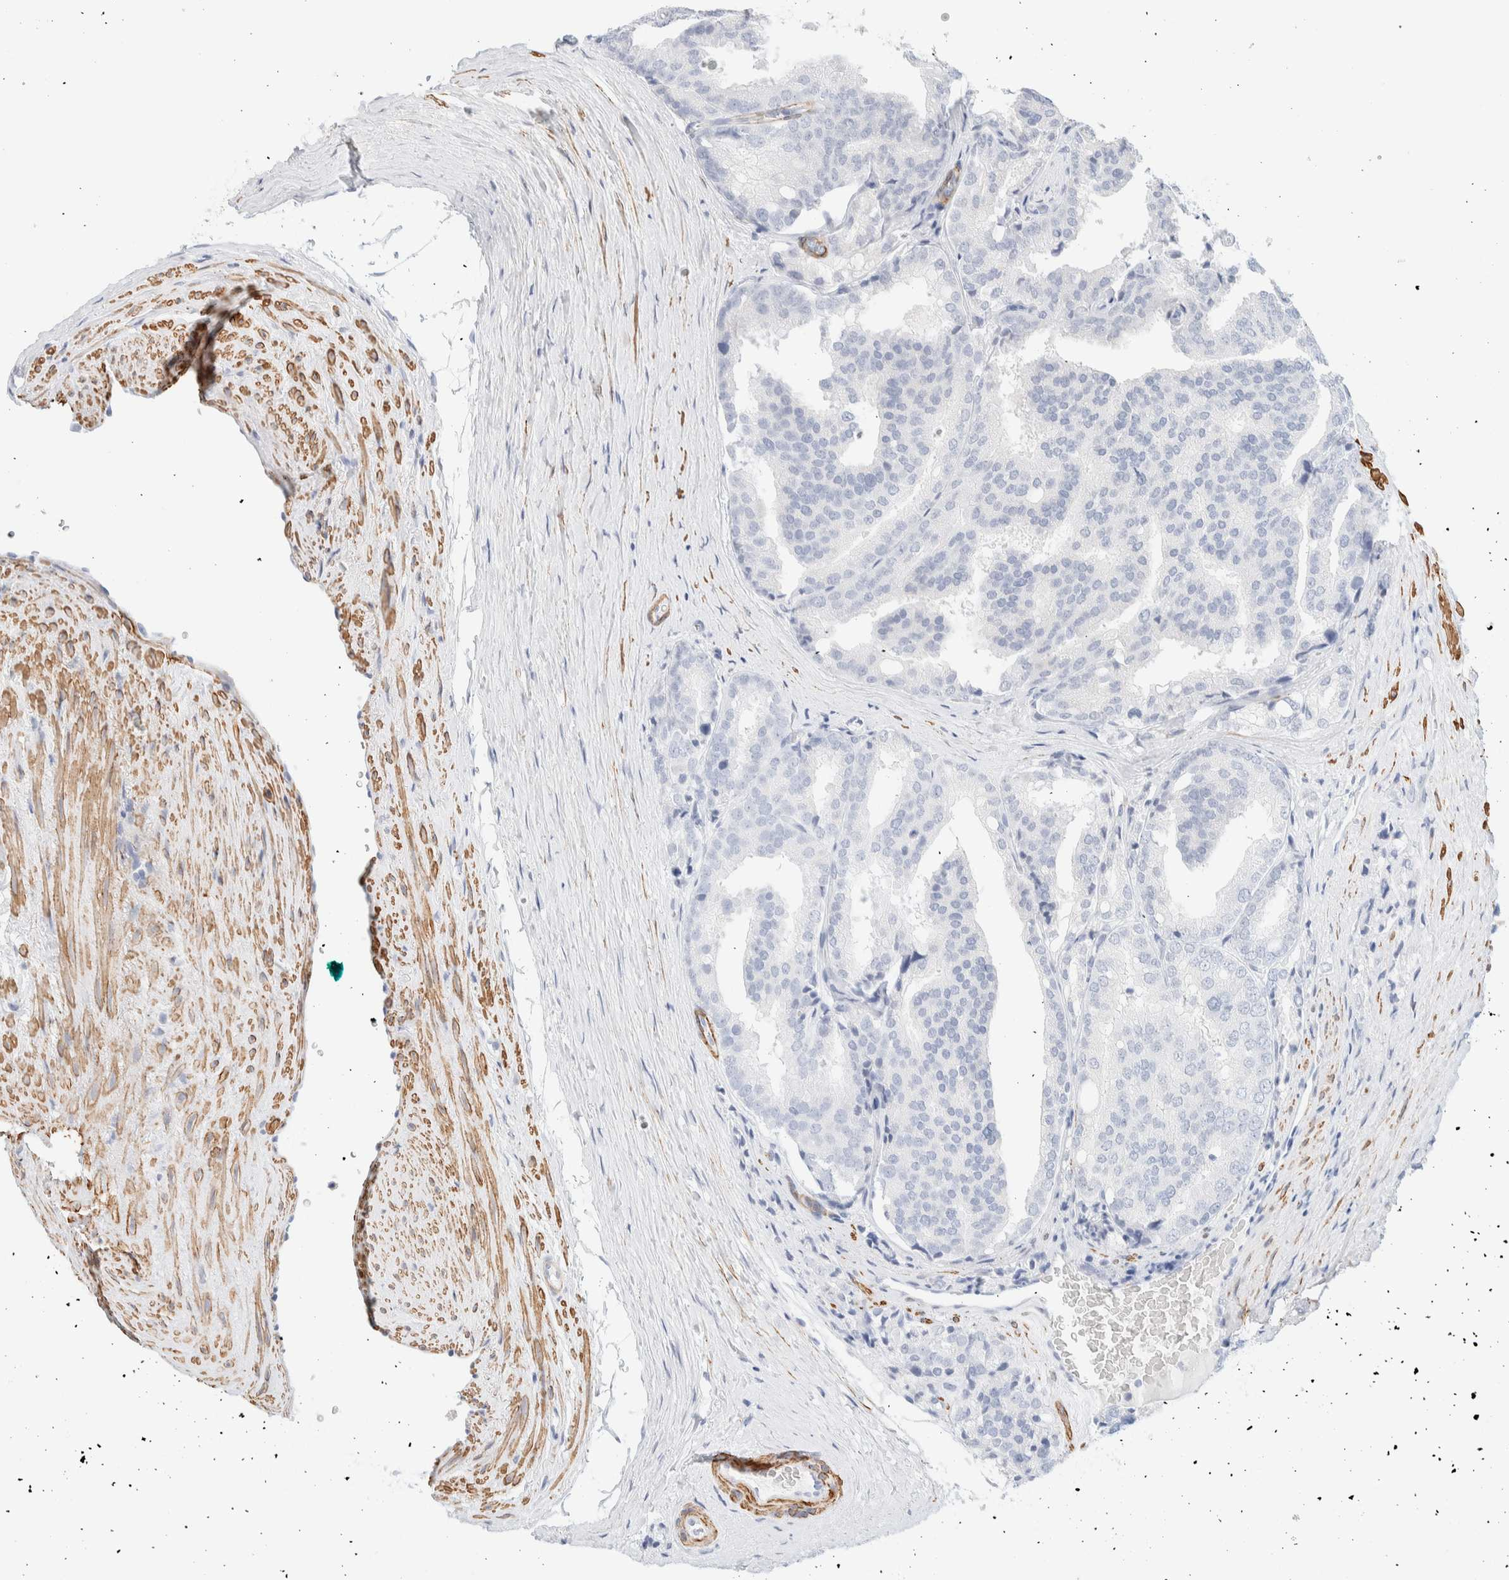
{"staining": {"intensity": "negative", "quantity": "none", "location": "none"}, "tissue": "prostate cancer", "cell_type": "Tumor cells", "image_type": "cancer", "snomed": [{"axis": "morphology", "description": "Adenocarcinoma, High grade"}, {"axis": "topography", "description": "Prostate"}], "caption": "This micrograph is of high-grade adenocarcinoma (prostate) stained with immunohistochemistry (IHC) to label a protein in brown with the nuclei are counter-stained blue. There is no positivity in tumor cells.", "gene": "AFMID", "patient": {"sex": "male", "age": 50}}